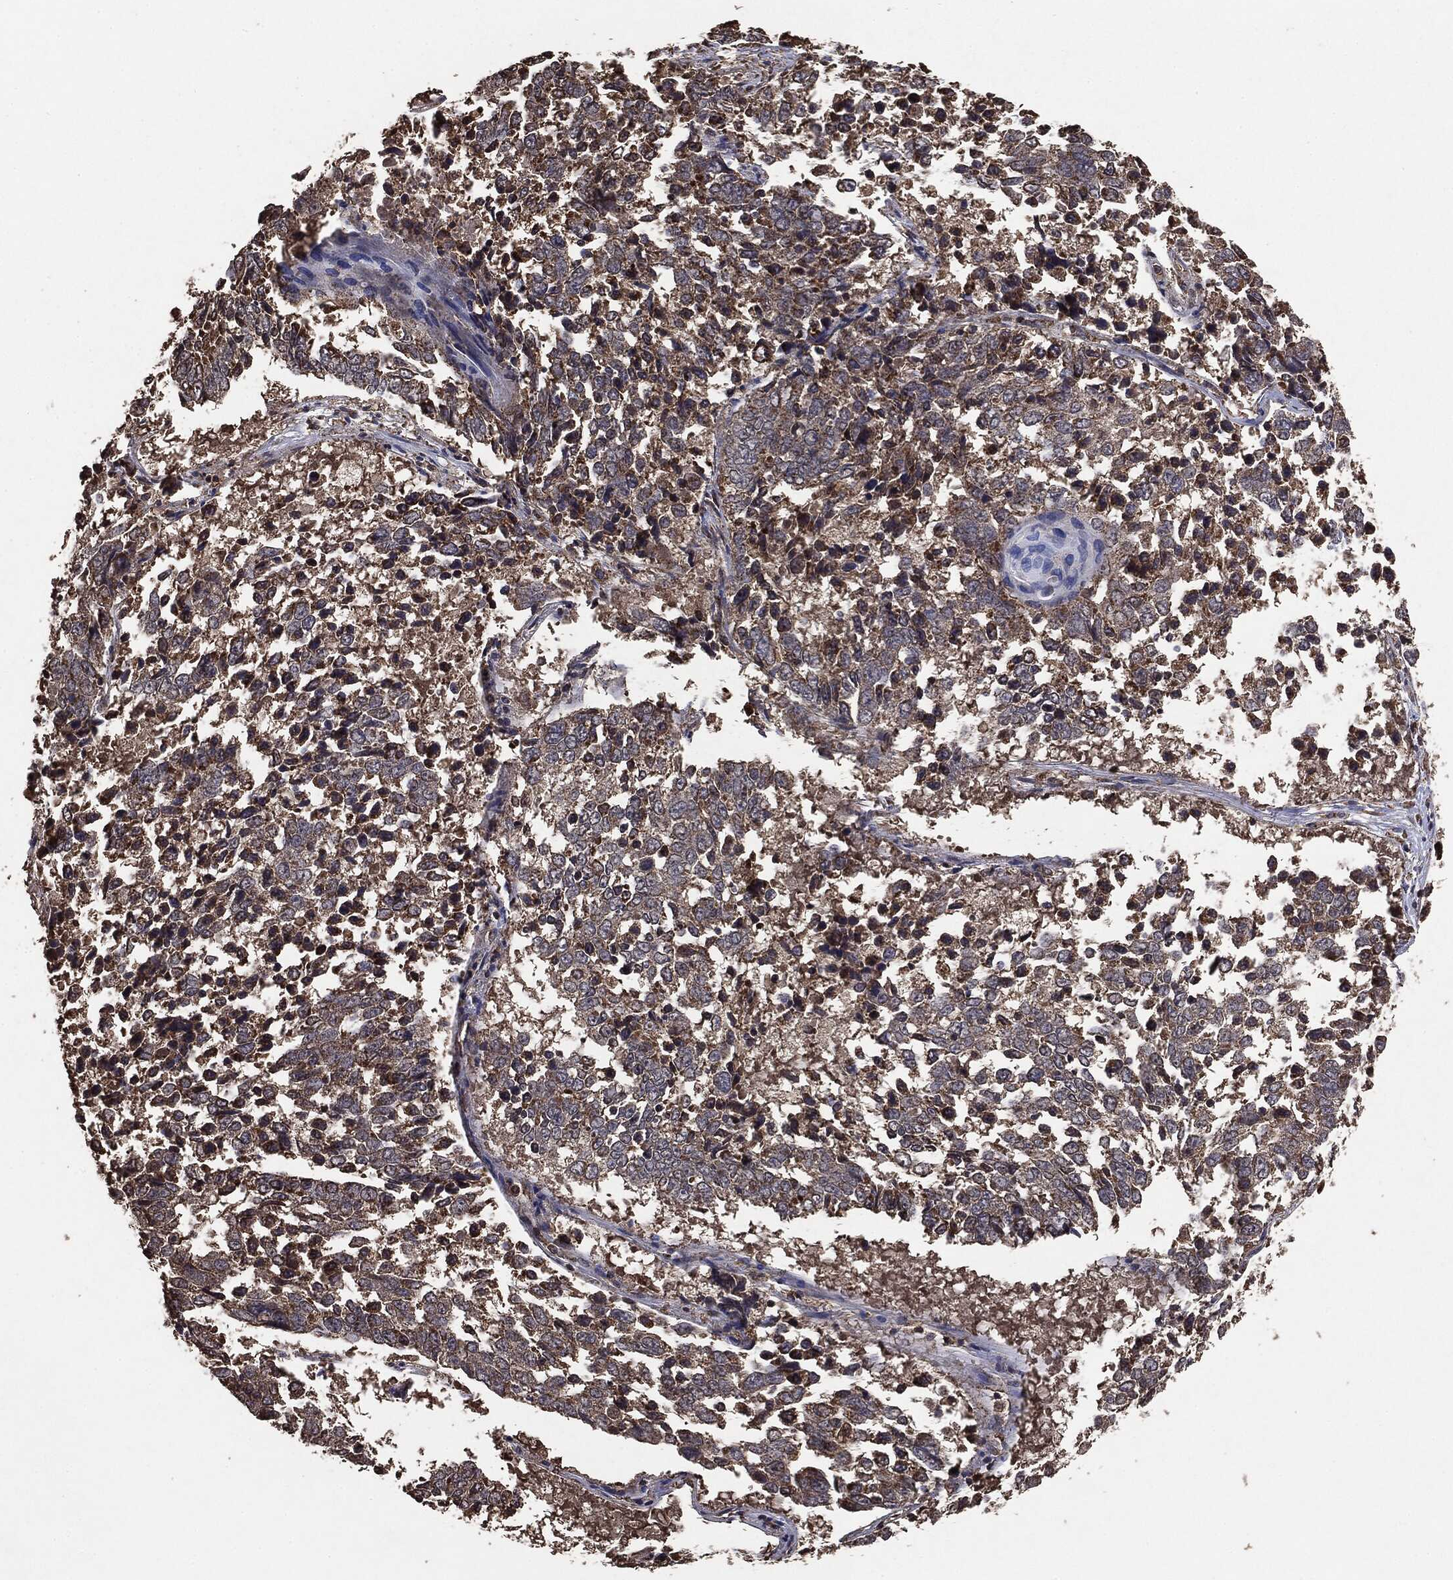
{"staining": {"intensity": "moderate", "quantity": "25%-75%", "location": "cytoplasmic/membranous"}, "tissue": "lung cancer", "cell_type": "Tumor cells", "image_type": "cancer", "snomed": [{"axis": "morphology", "description": "Squamous cell carcinoma, NOS"}, {"axis": "topography", "description": "Lung"}], "caption": "Immunohistochemical staining of human lung cancer (squamous cell carcinoma) shows moderate cytoplasmic/membranous protein expression in approximately 25%-75% of tumor cells.", "gene": "MTOR", "patient": {"sex": "male", "age": 82}}